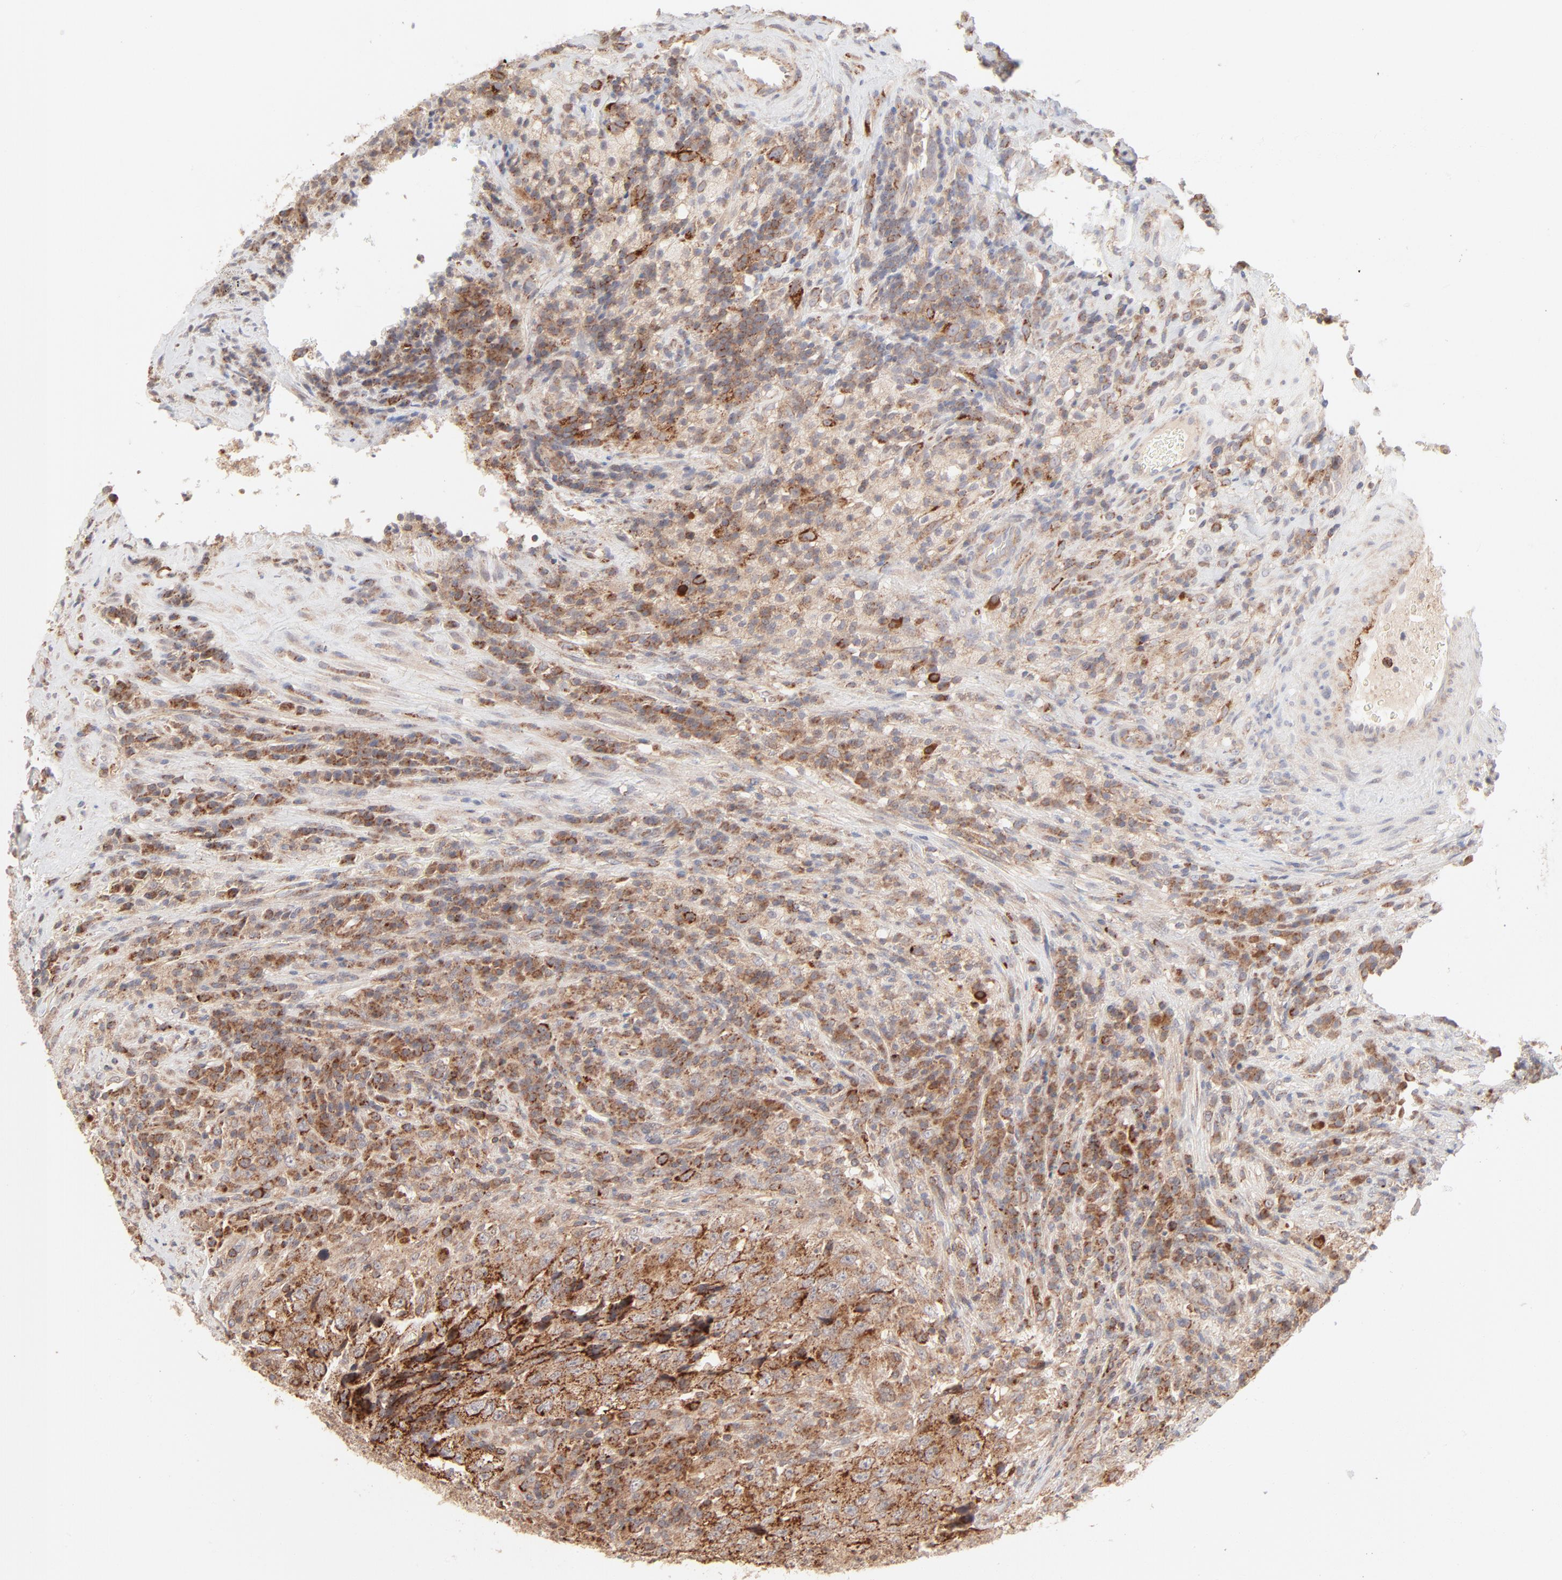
{"staining": {"intensity": "strong", "quantity": ">75%", "location": "cytoplasmic/membranous"}, "tissue": "testis cancer", "cell_type": "Tumor cells", "image_type": "cancer", "snomed": [{"axis": "morphology", "description": "Necrosis, NOS"}, {"axis": "morphology", "description": "Carcinoma, Embryonal, NOS"}, {"axis": "topography", "description": "Testis"}], "caption": "Immunohistochemistry (DAB (3,3'-diaminobenzidine)) staining of human embryonal carcinoma (testis) shows strong cytoplasmic/membranous protein positivity in about >75% of tumor cells. (Brightfield microscopy of DAB IHC at high magnification).", "gene": "CSPG4", "patient": {"sex": "male", "age": 19}}